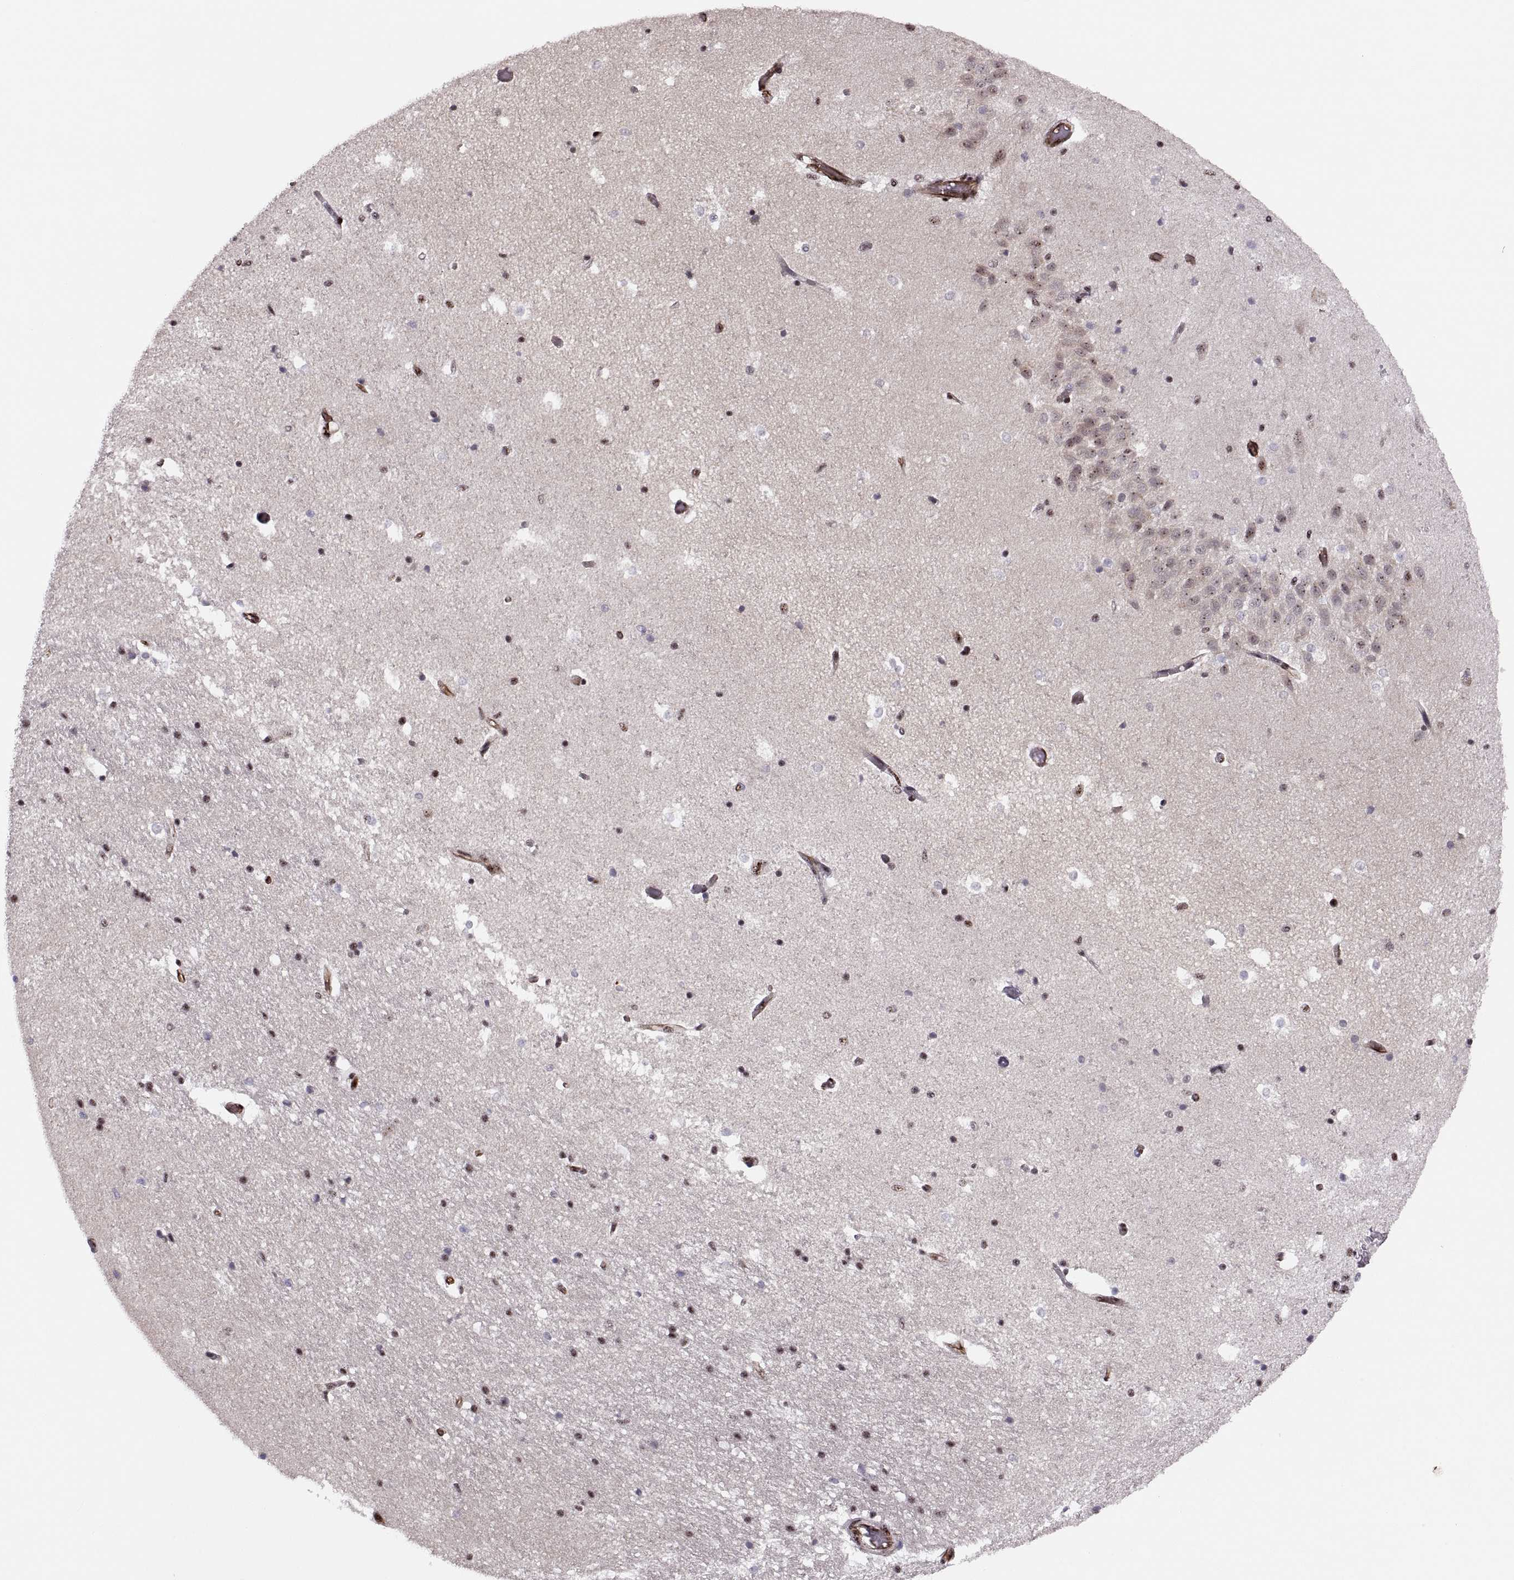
{"staining": {"intensity": "moderate", "quantity": "25%-75%", "location": "nuclear"}, "tissue": "hippocampus", "cell_type": "Glial cells", "image_type": "normal", "snomed": [{"axis": "morphology", "description": "Normal tissue, NOS"}, {"axis": "topography", "description": "Hippocampus"}], "caption": "Brown immunohistochemical staining in normal hippocampus shows moderate nuclear staining in approximately 25%-75% of glial cells. (DAB (3,3'-diaminobenzidine) = brown stain, brightfield microscopy at high magnification).", "gene": "ZCCHC17", "patient": {"sex": "male", "age": 44}}